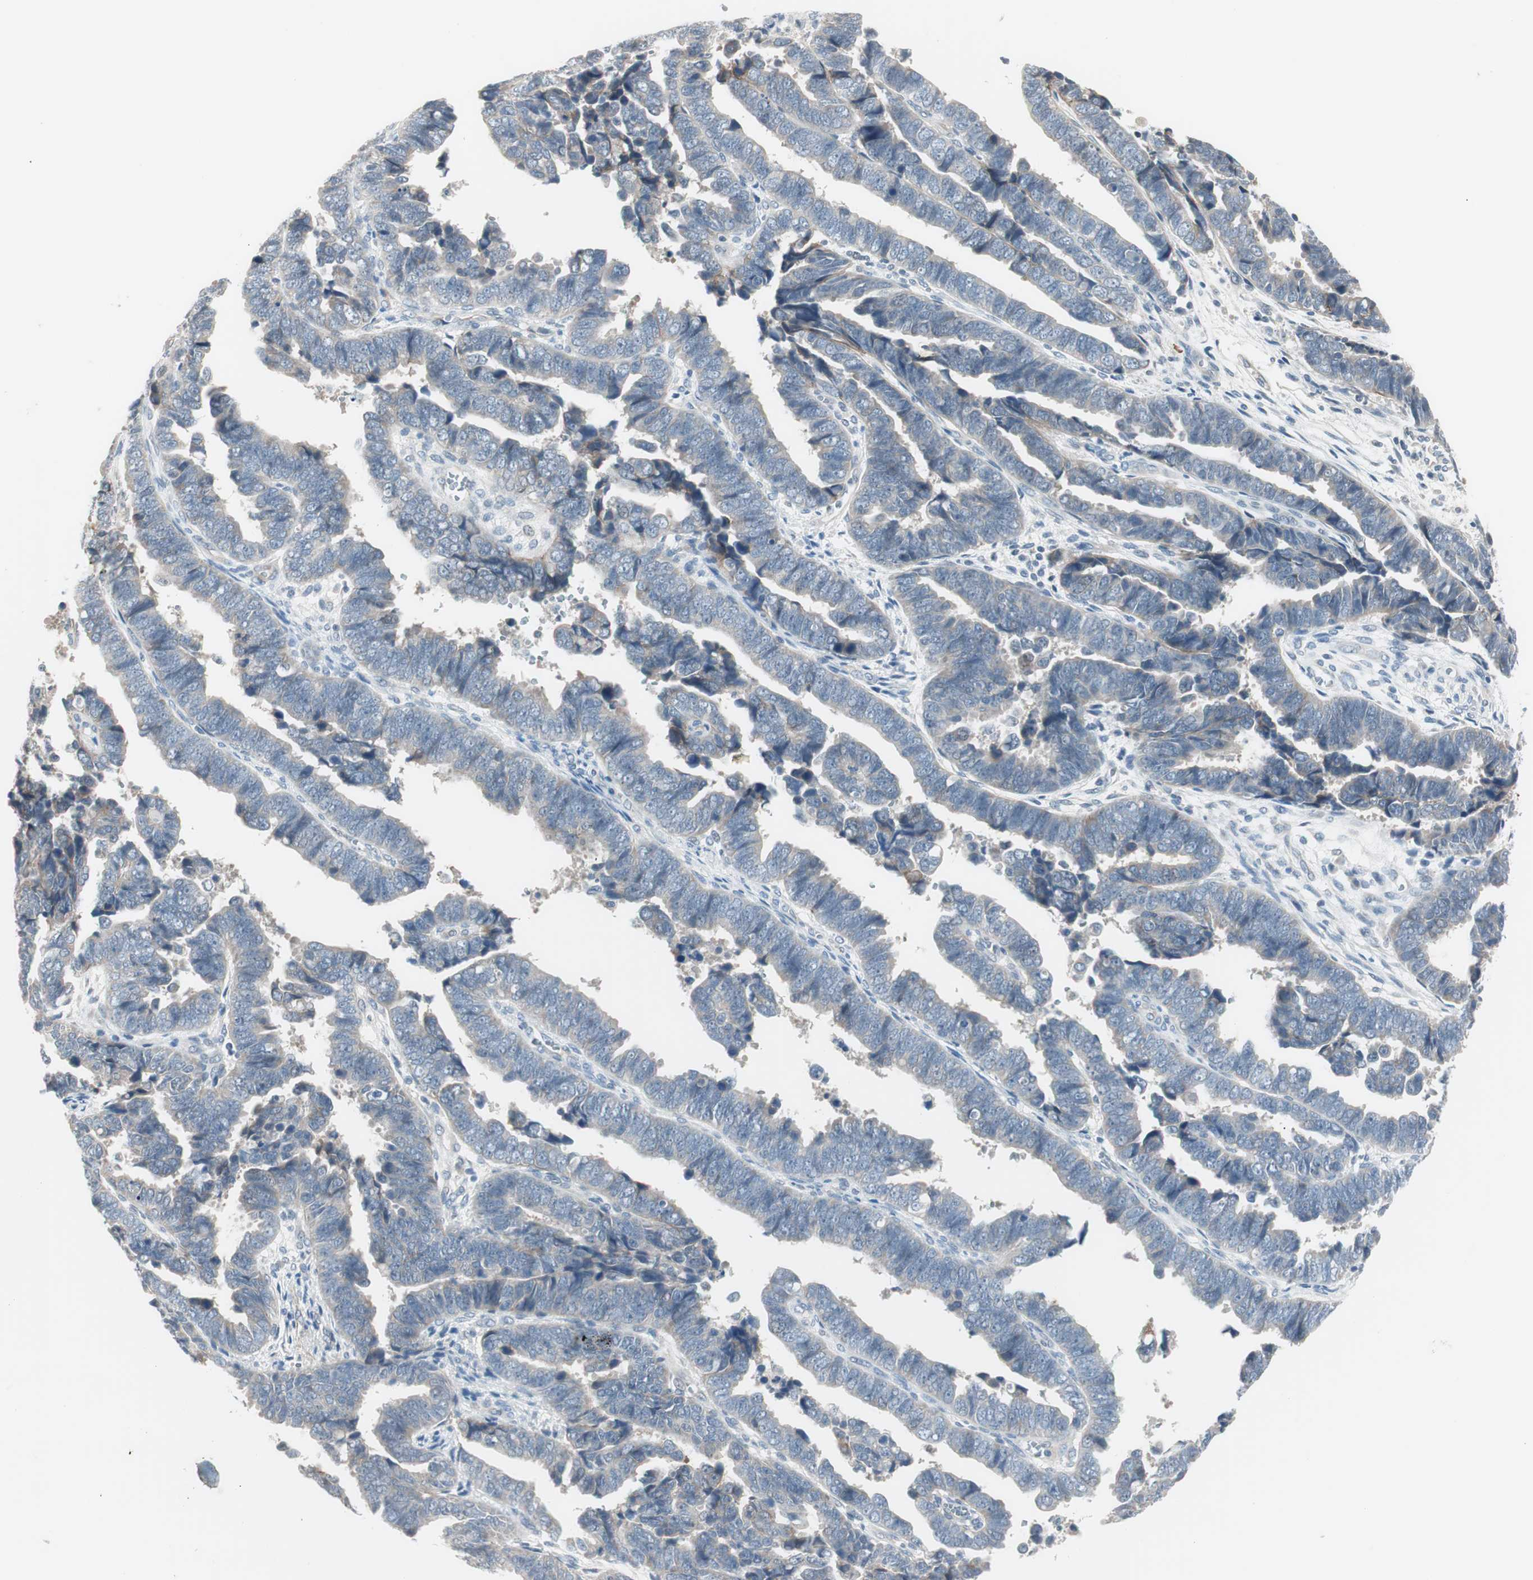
{"staining": {"intensity": "weak", "quantity": "25%-75%", "location": "cytoplasmic/membranous"}, "tissue": "endometrial cancer", "cell_type": "Tumor cells", "image_type": "cancer", "snomed": [{"axis": "morphology", "description": "Adenocarcinoma, NOS"}, {"axis": "topography", "description": "Endometrium"}], "caption": "This is an image of immunohistochemistry (IHC) staining of endometrial adenocarcinoma, which shows weak staining in the cytoplasmic/membranous of tumor cells.", "gene": "ITGB4", "patient": {"sex": "female", "age": 75}}